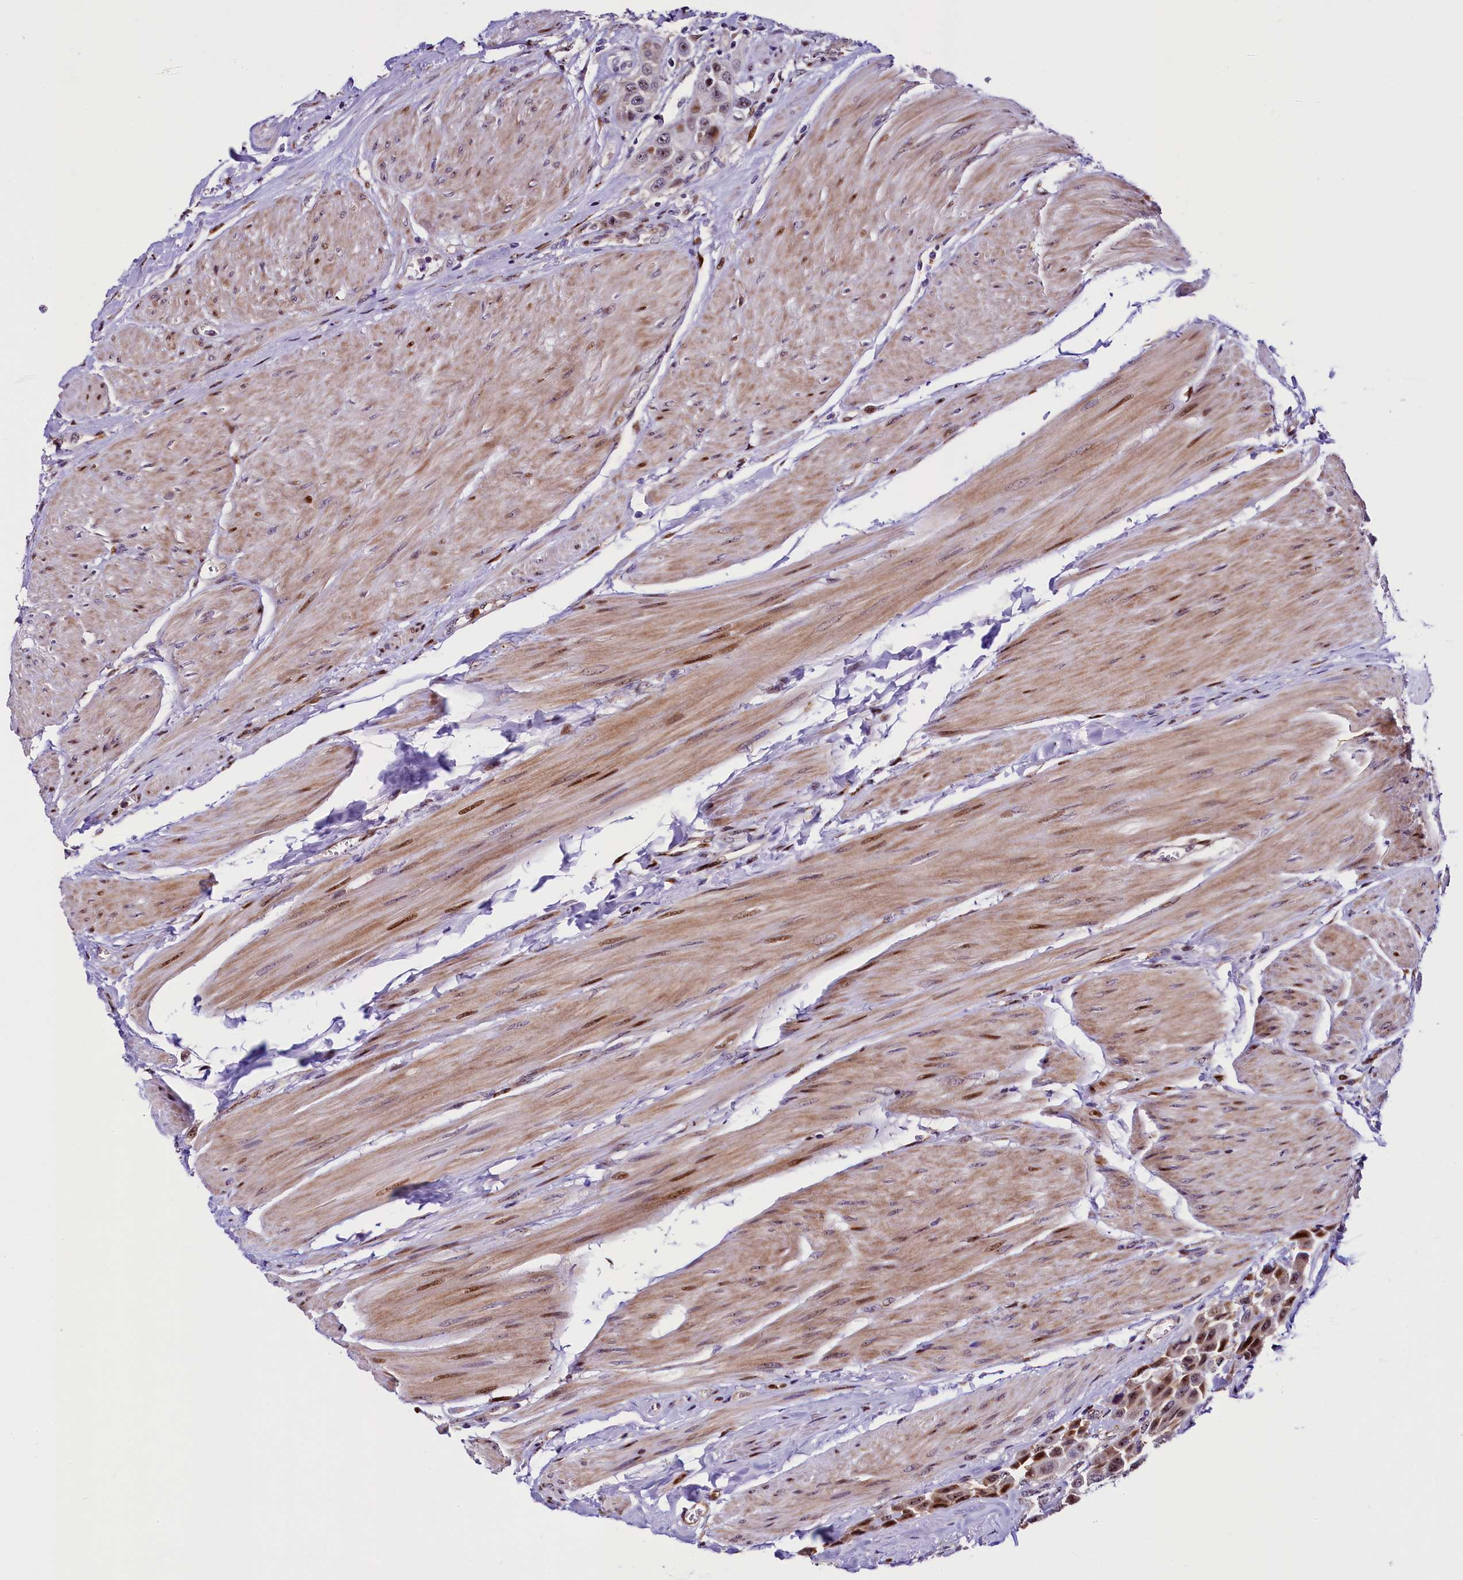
{"staining": {"intensity": "moderate", "quantity": "25%-75%", "location": "nuclear"}, "tissue": "urothelial cancer", "cell_type": "Tumor cells", "image_type": "cancer", "snomed": [{"axis": "morphology", "description": "Urothelial carcinoma, High grade"}, {"axis": "topography", "description": "Urinary bladder"}], "caption": "This photomicrograph demonstrates immunohistochemistry (IHC) staining of human high-grade urothelial carcinoma, with medium moderate nuclear staining in approximately 25%-75% of tumor cells.", "gene": "TRMT112", "patient": {"sex": "male", "age": 50}}